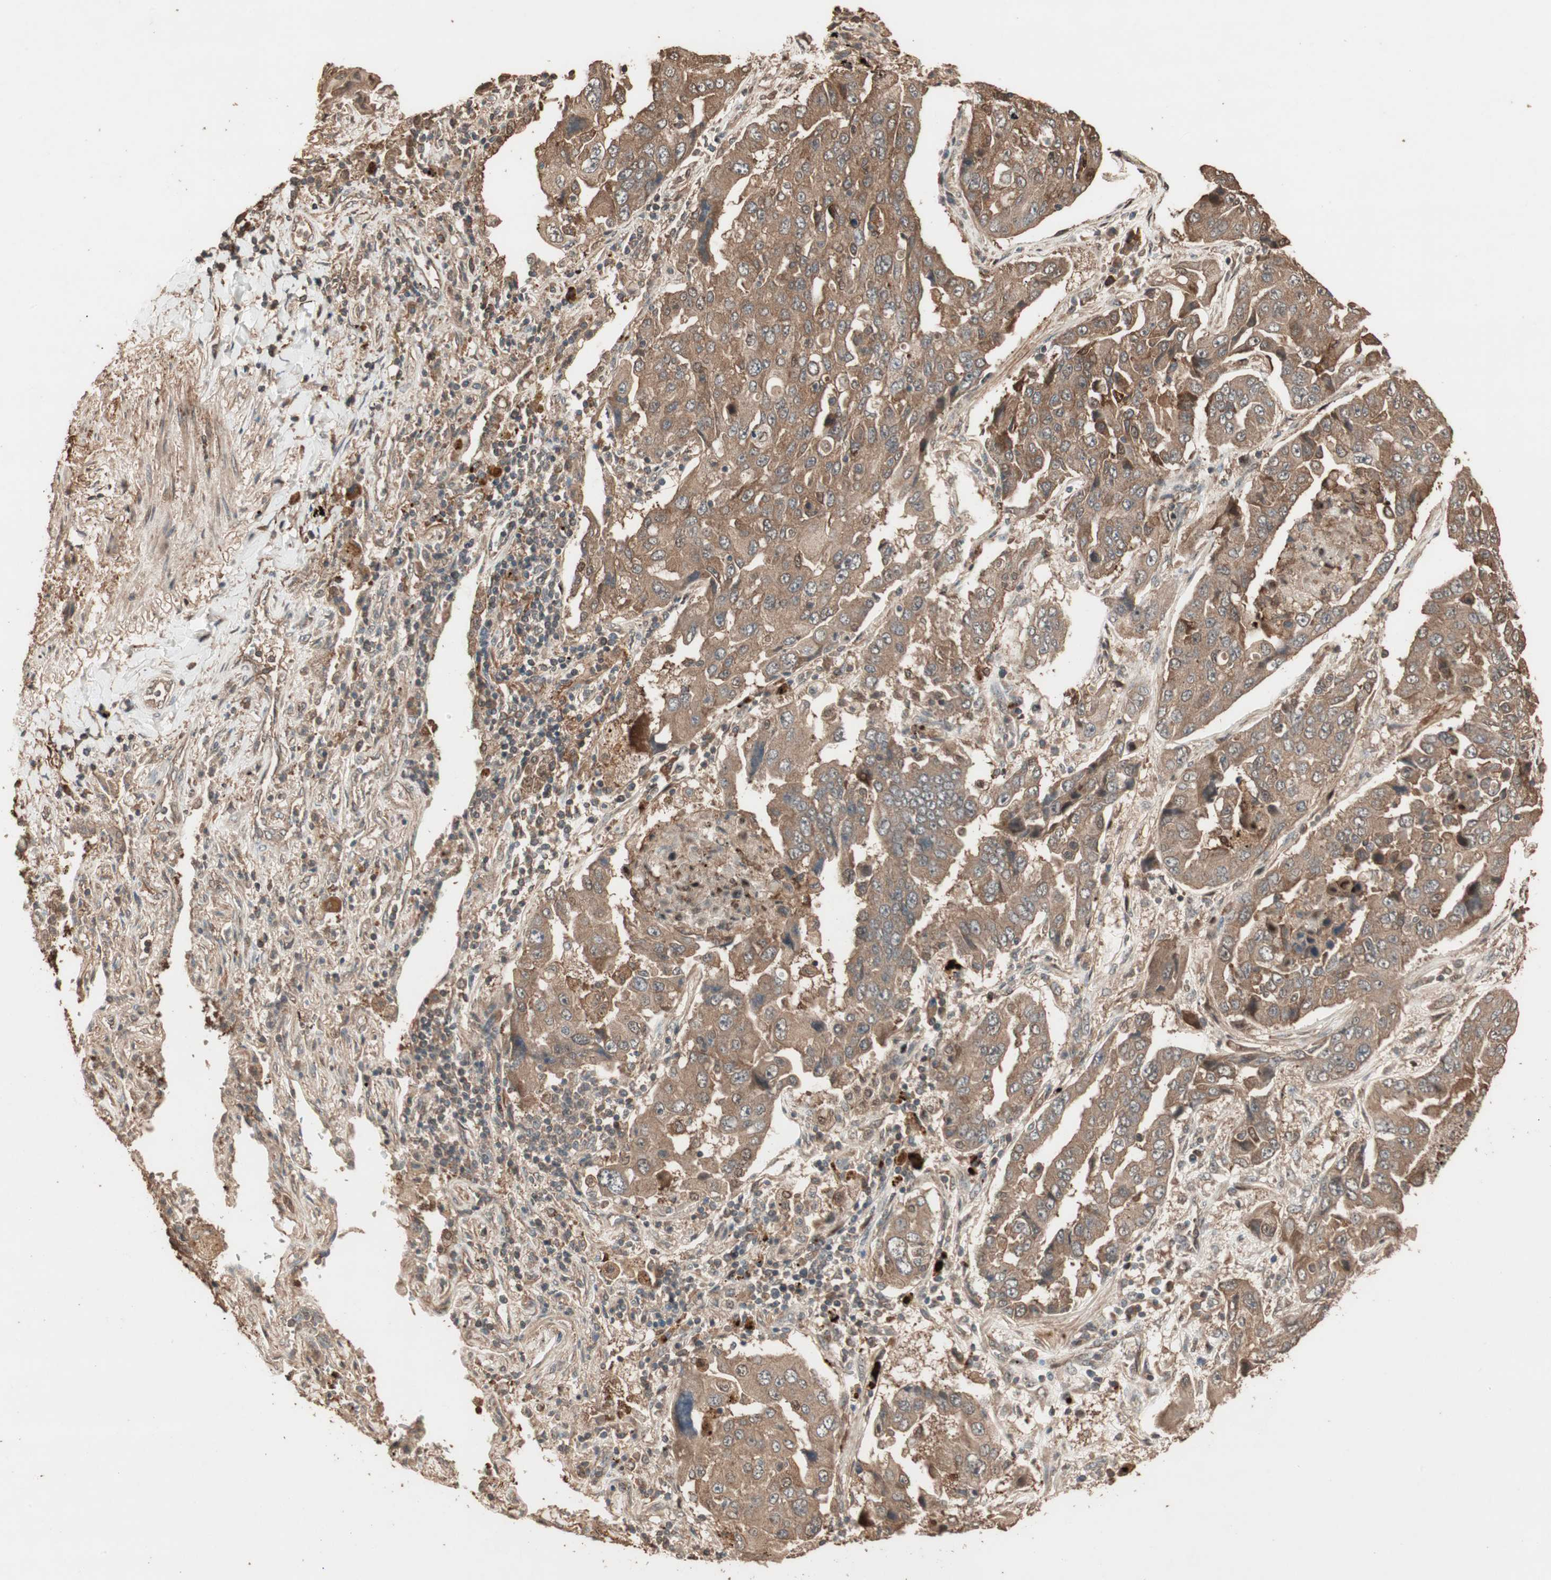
{"staining": {"intensity": "moderate", "quantity": ">75%", "location": "cytoplasmic/membranous"}, "tissue": "lung cancer", "cell_type": "Tumor cells", "image_type": "cancer", "snomed": [{"axis": "morphology", "description": "Adenocarcinoma, NOS"}, {"axis": "topography", "description": "Lung"}], "caption": "Lung cancer (adenocarcinoma) was stained to show a protein in brown. There is medium levels of moderate cytoplasmic/membranous staining in approximately >75% of tumor cells. (Stains: DAB (3,3'-diaminobenzidine) in brown, nuclei in blue, Microscopy: brightfield microscopy at high magnification).", "gene": "USP20", "patient": {"sex": "female", "age": 65}}